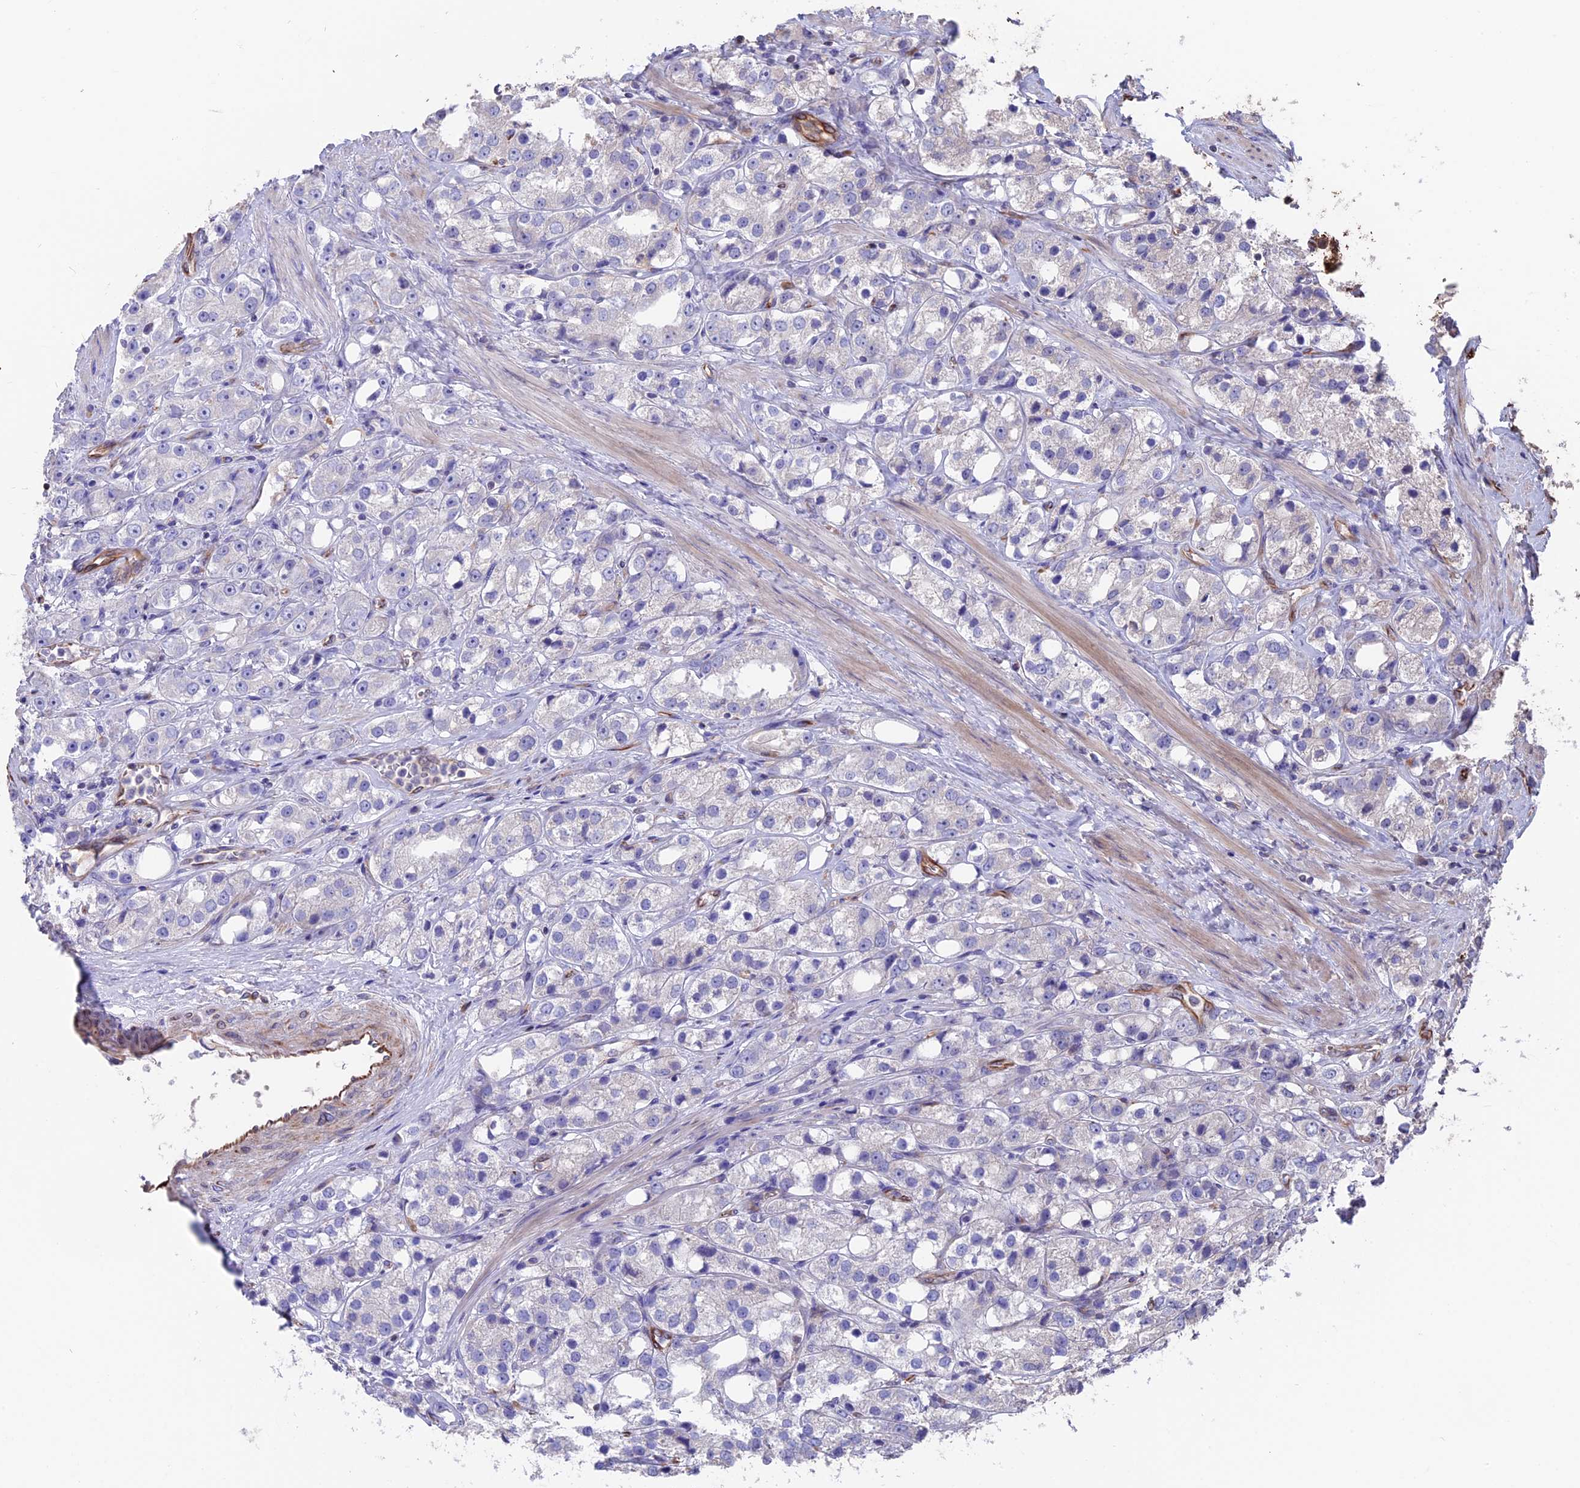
{"staining": {"intensity": "negative", "quantity": "none", "location": "none"}, "tissue": "prostate cancer", "cell_type": "Tumor cells", "image_type": "cancer", "snomed": [{"axis": "morphology", "description": "Adenocarcinoma, NOS"}, {"axis": "topography", "description": "Prostate"}], "caption": "DAB (3,3'-diaminobenzidine) immunohistochemical staining of prostate cancer displays no significant positivity in tumor cells.", "gene": "SEH1L", "patient": {"sex": "male", "age": 79}}